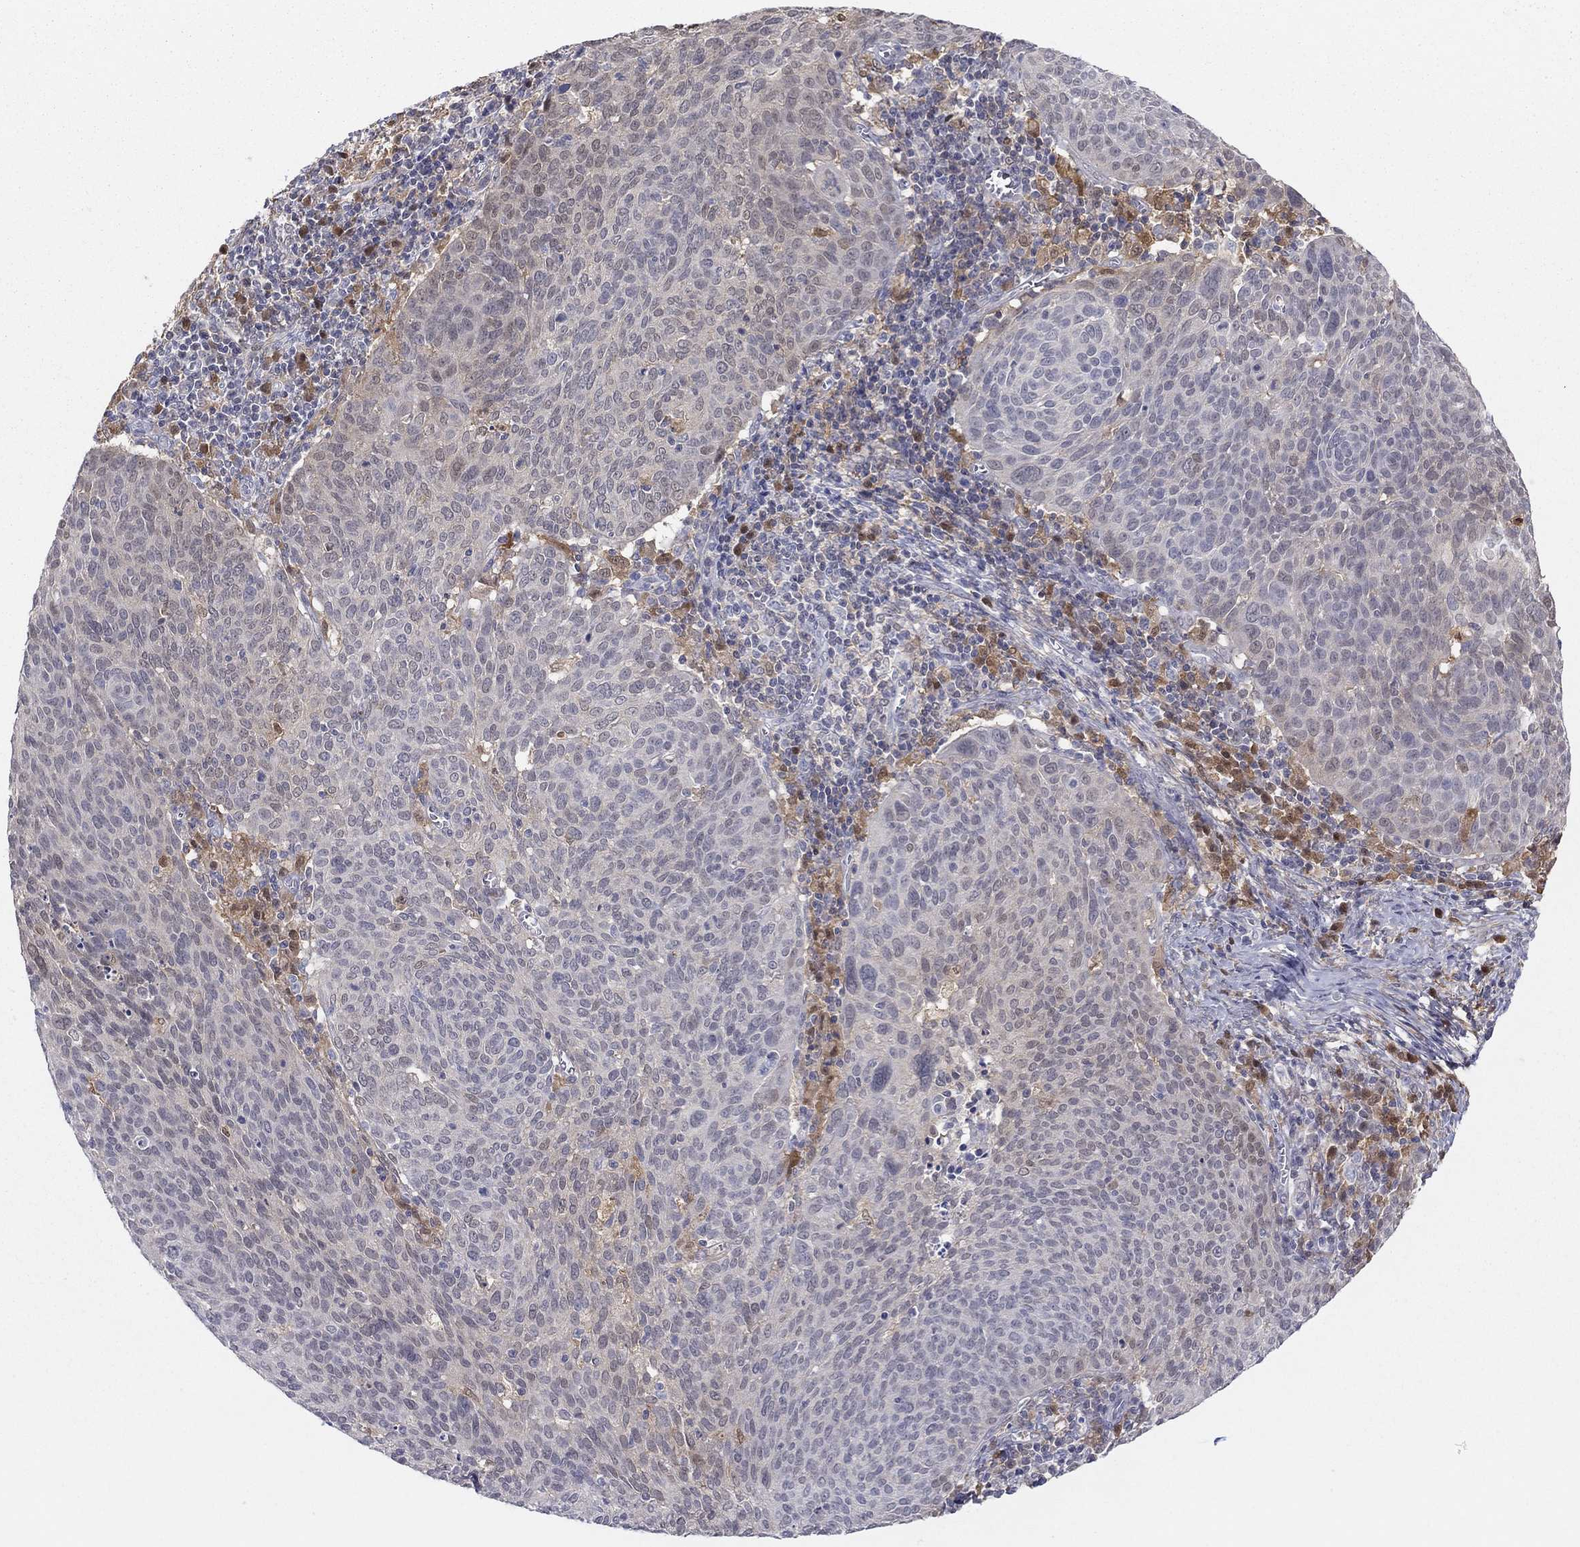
{"staining": {"intensity": "weak", "quantity": "25%-75%", "location": "cytoplasmic/membranous"}, "tissue": "cervical cancer", "cell_type": "Tumor cells", "image_type": "cancer", "snomed": [{"axis": "morphology", "description": "Squamous cell carcinoma, NOS"}, {"axis": "topography", "description": "Cervix"}], "caption": "Immunohistochemistry (IHC) histopathology image of neoplastic tissue: human cervical cancer (squamous cell carcinoma) stained using immunohistochemistry (IHC) shows low levels of weak protein expression localized specifically in the cytoplasmic/membranous of tumor cells, appearing as a cytoplasmic/membranous brown color.", "gene": "PDXK", "patient": {"sex": "female", "age": 39}}